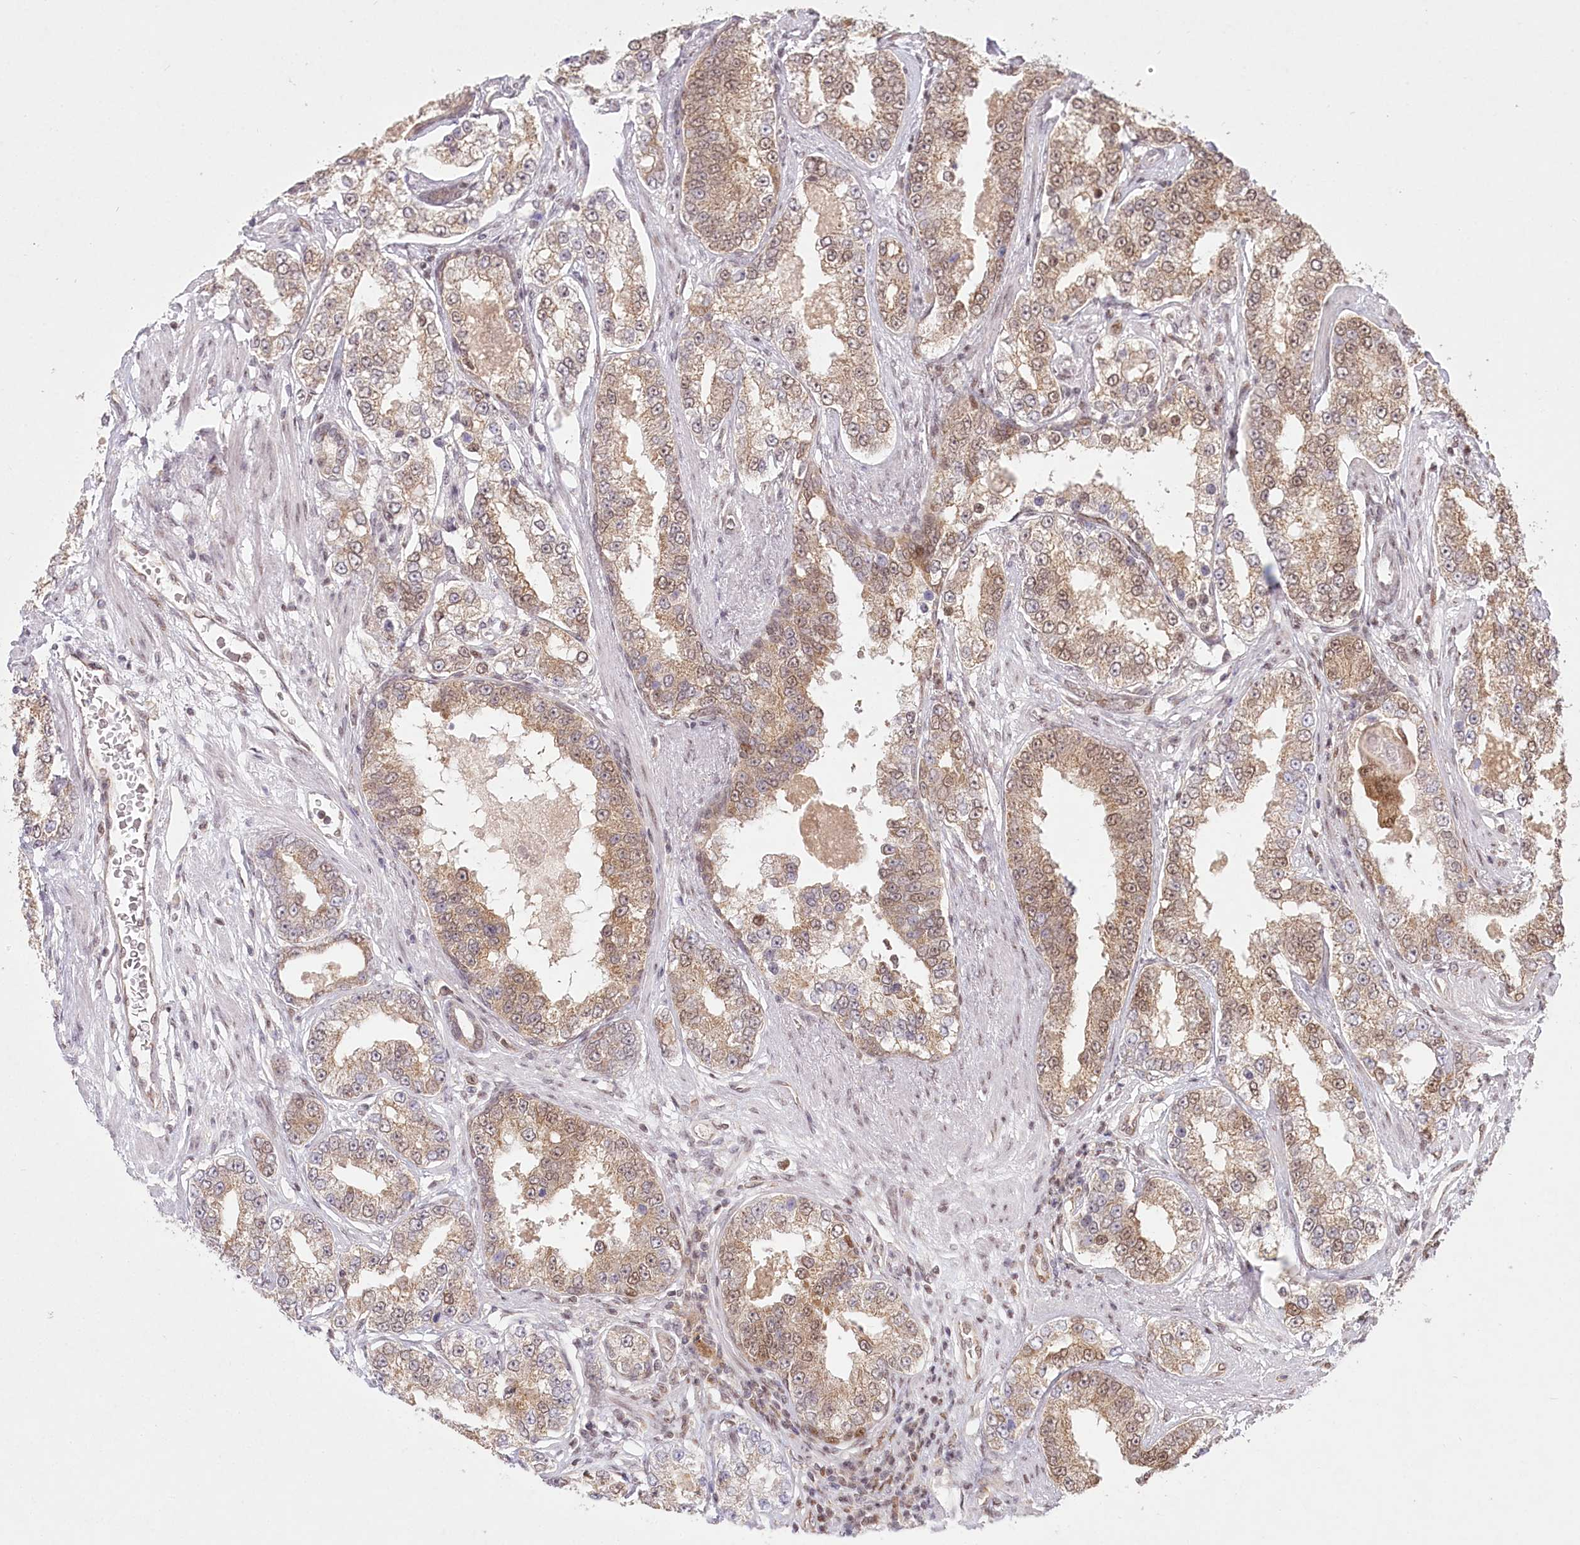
{"staining": {"intensity": "moderate", "quantity": ">75%", "location": "cytoplasmic/membranous"}, "tissue": "prostate cancer", "cell_type": "Tumor cells", "image_type": "cancer", "snomed": [{"axis": "morphology", "description": "Normal tissue, NOS"}, {"axis": "morphology", "description": "Adenocarcinoma, High grade"}, {"axis": "topography", "description": "Prostate"}], "caption": "Prostate cancer (high-grade adenocarcinoma) stained with immunohistochemistry (IHC) reveals moderate cytoplasmic/membranous expression in approximately >75% of tumor cells.", "gene": "PYURF", "patient": {"sex": "male", "age": 83}}